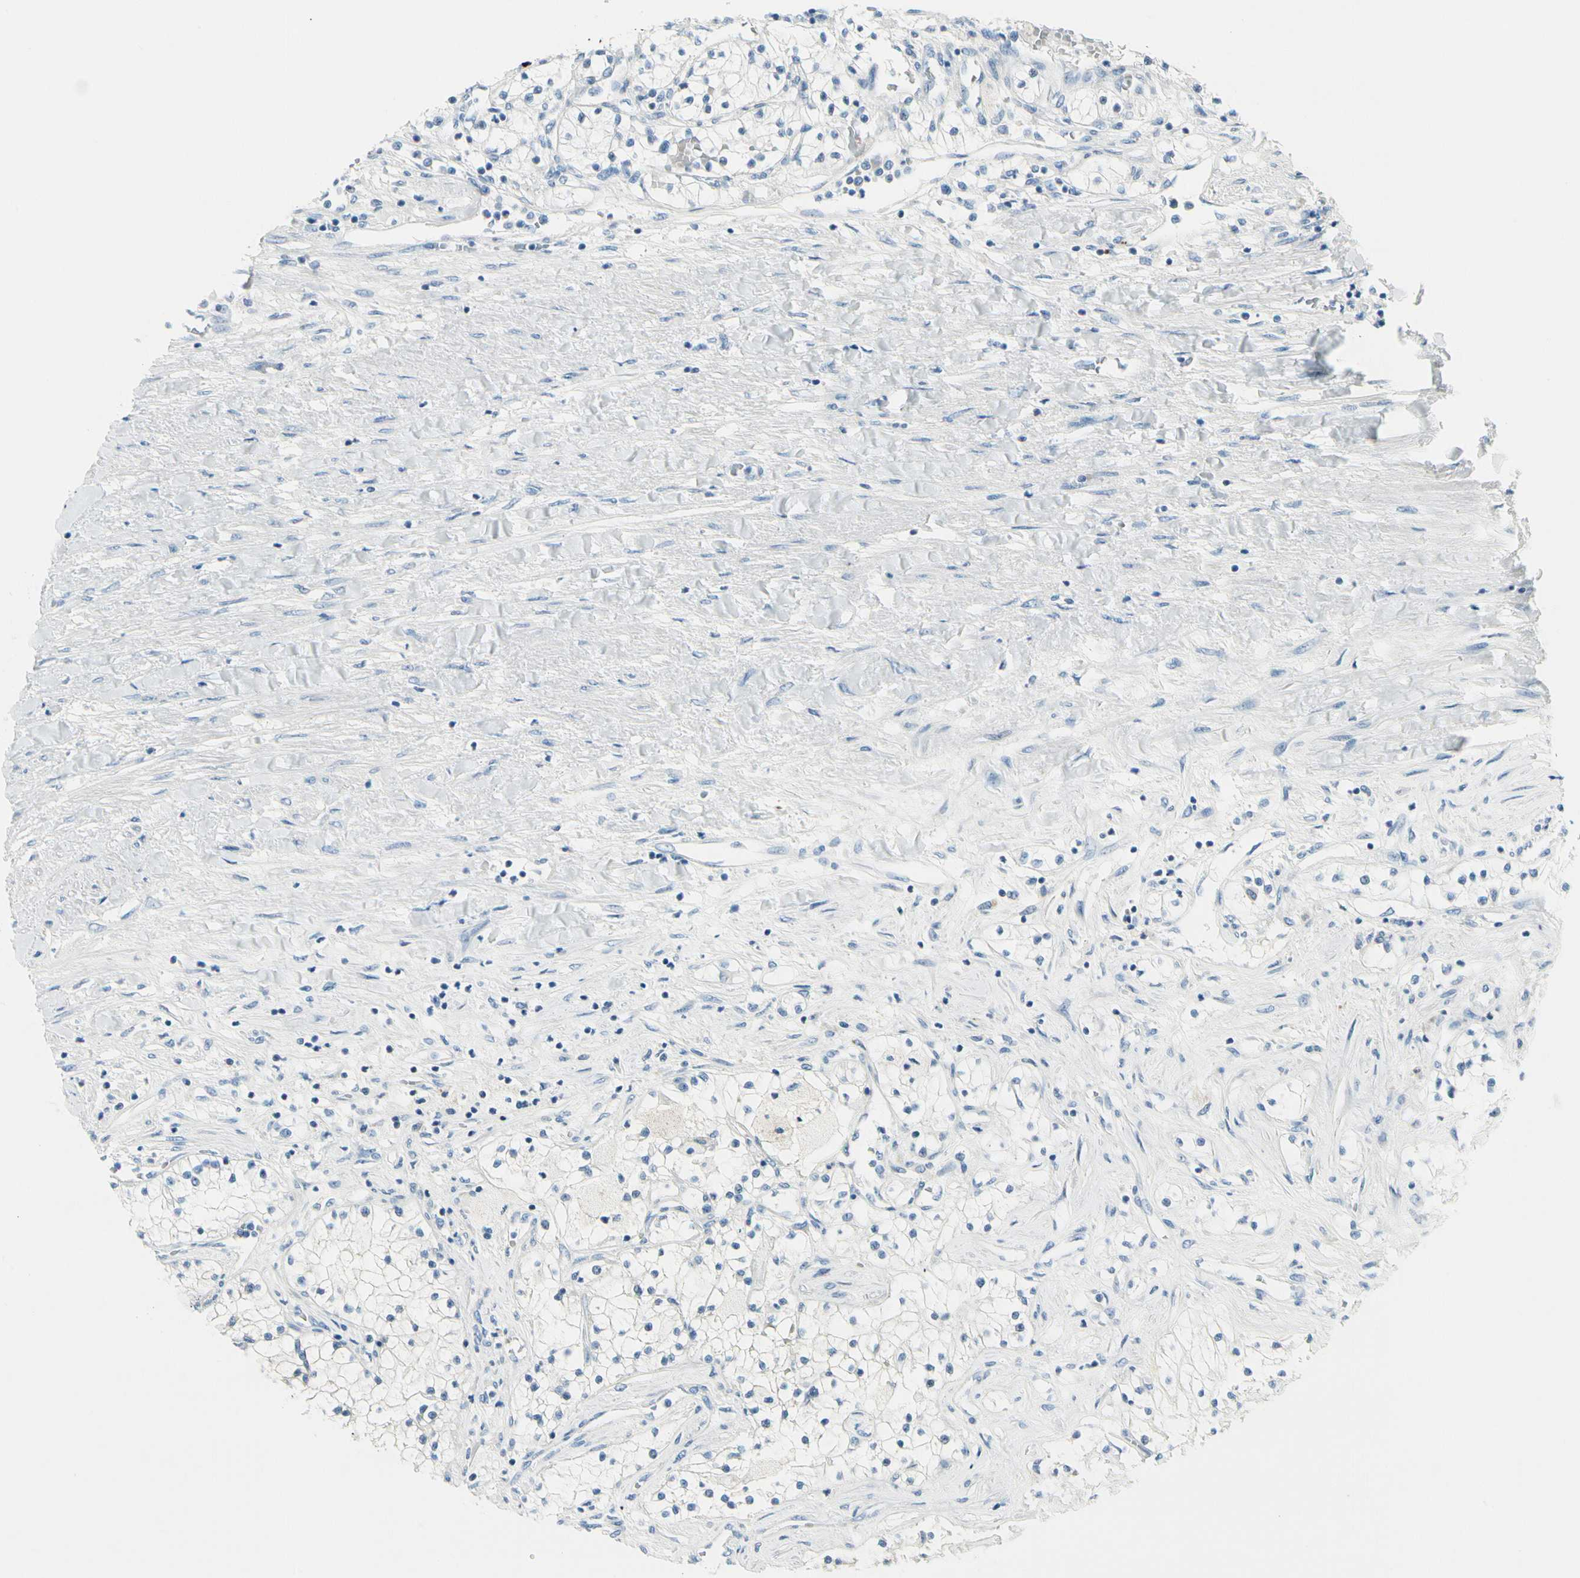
{"staining": {"intensity": "negative", "quantity": "none", "location": "none"}, "tissue": "renal cancer", "cell_type": "Tumor cells", "image_type": "cancer", "snomed": [{"axis": "morphology", "description": "Adenocarcinoma, NOS"}, {"axis": "topography", "description": "Kidney"}], "caption": "Human renal cancer stained for a protein using immunohistochemistry exhibits no expression in tumor cells.", "gene": "PEBP1", "patient": {"sex": "male", "age": 68}}